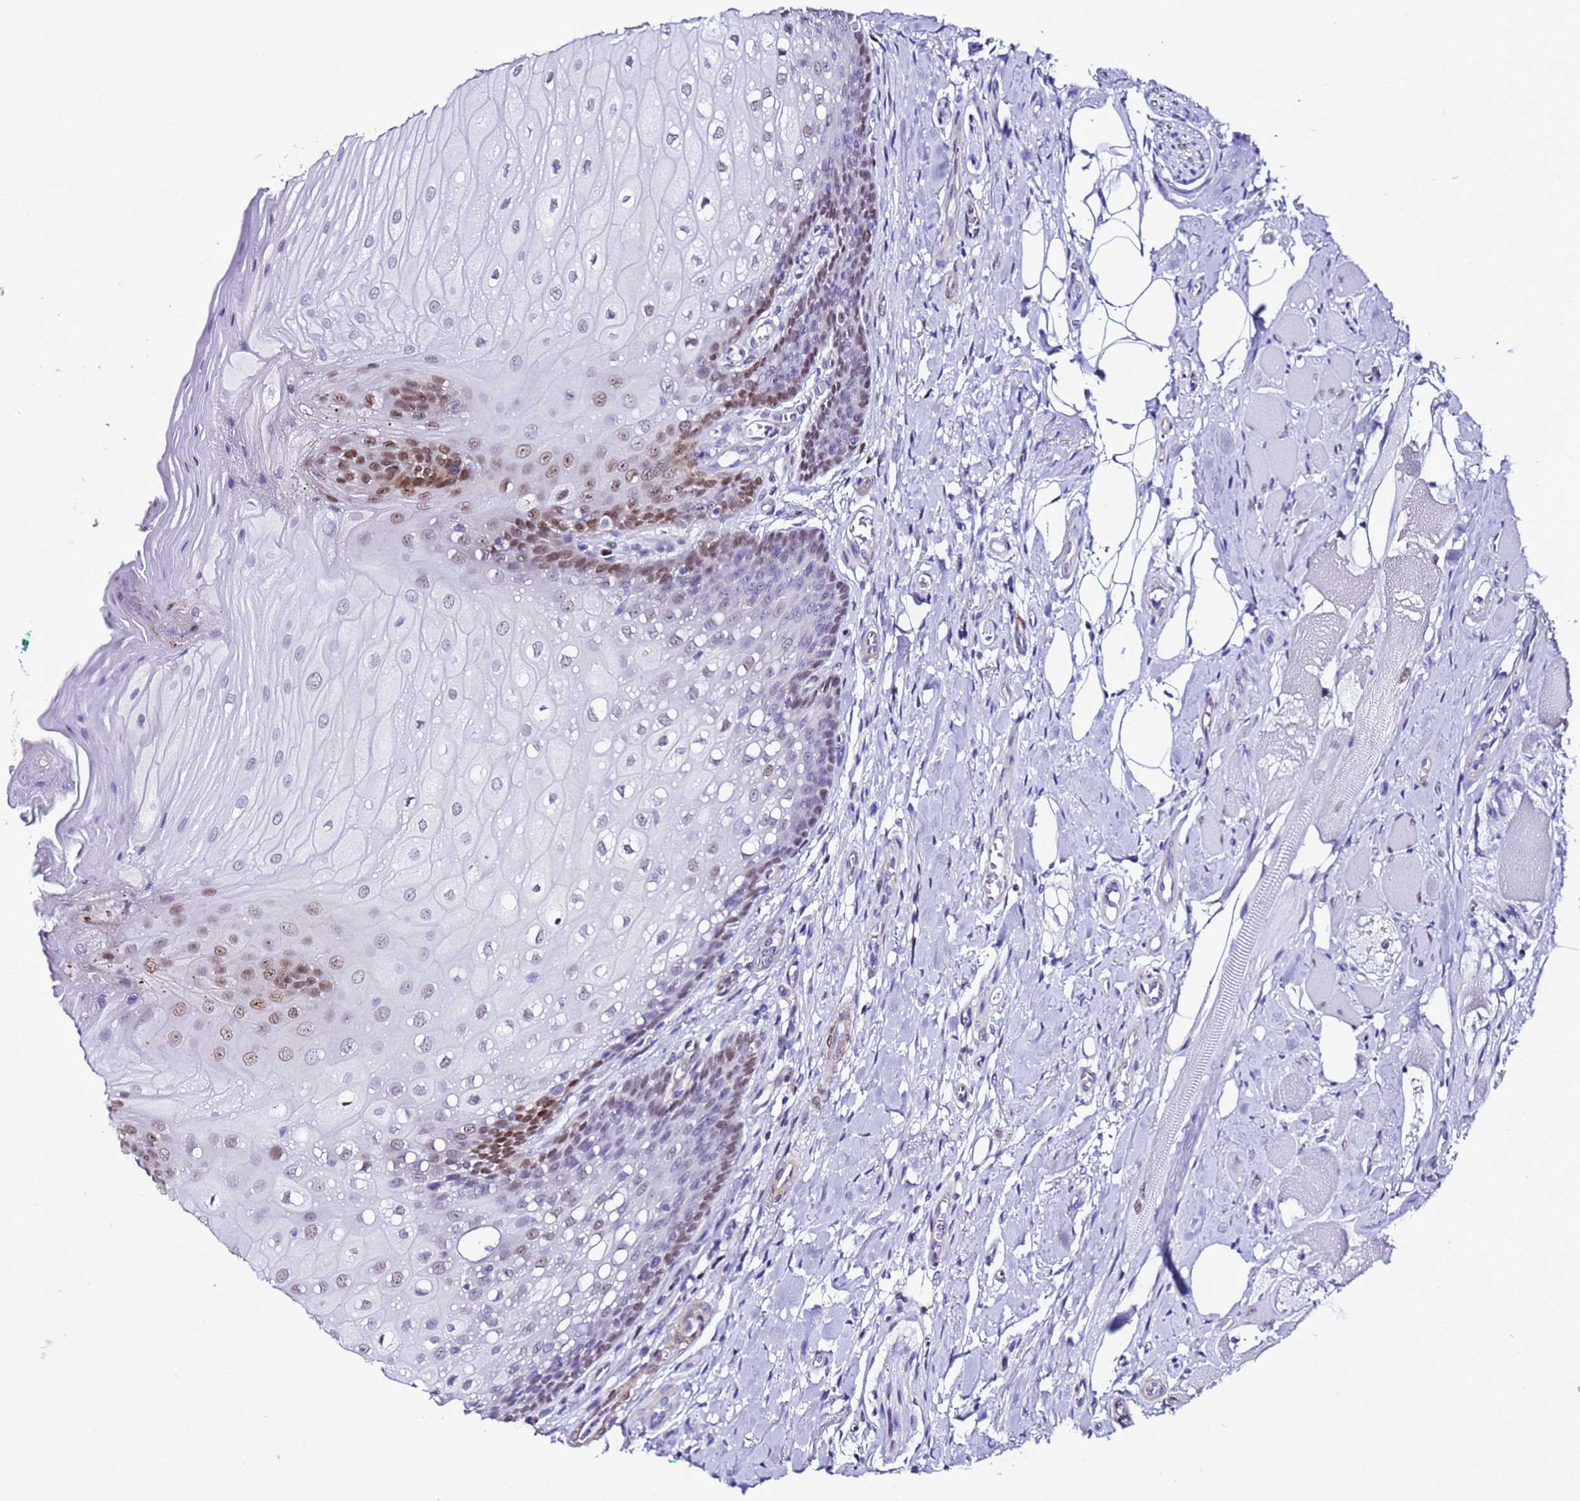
{"staining": {"intensity": "moderate", "quantity": "25%-75%", "location": "nuclear"}, "tissue": "oral mucosa", "cell_type": "Squamous epithelial cells", "image_type": "normal", "snomed": [{"axis": "morphology", "description": "Normal tissue, NOS"}, {"axis": "morphology", "description": "Squamous cell carcinoma, NOS"}, {"axis": "topography", "description": "Oral tissue"}, {"axis": "topography", "description": "Tounge, NOS"}, {"axis": "topography", "description": "Head-Neck"}], "caption": "About 25%-75% of squamous epithelial cells in unremarkable human oral mucosa reveal moderate nuclear protein positivity as visualized by brown immunohistochemical staining.", "gene": "BCL7A", "patient": {"sex": "male", "age": 79}}